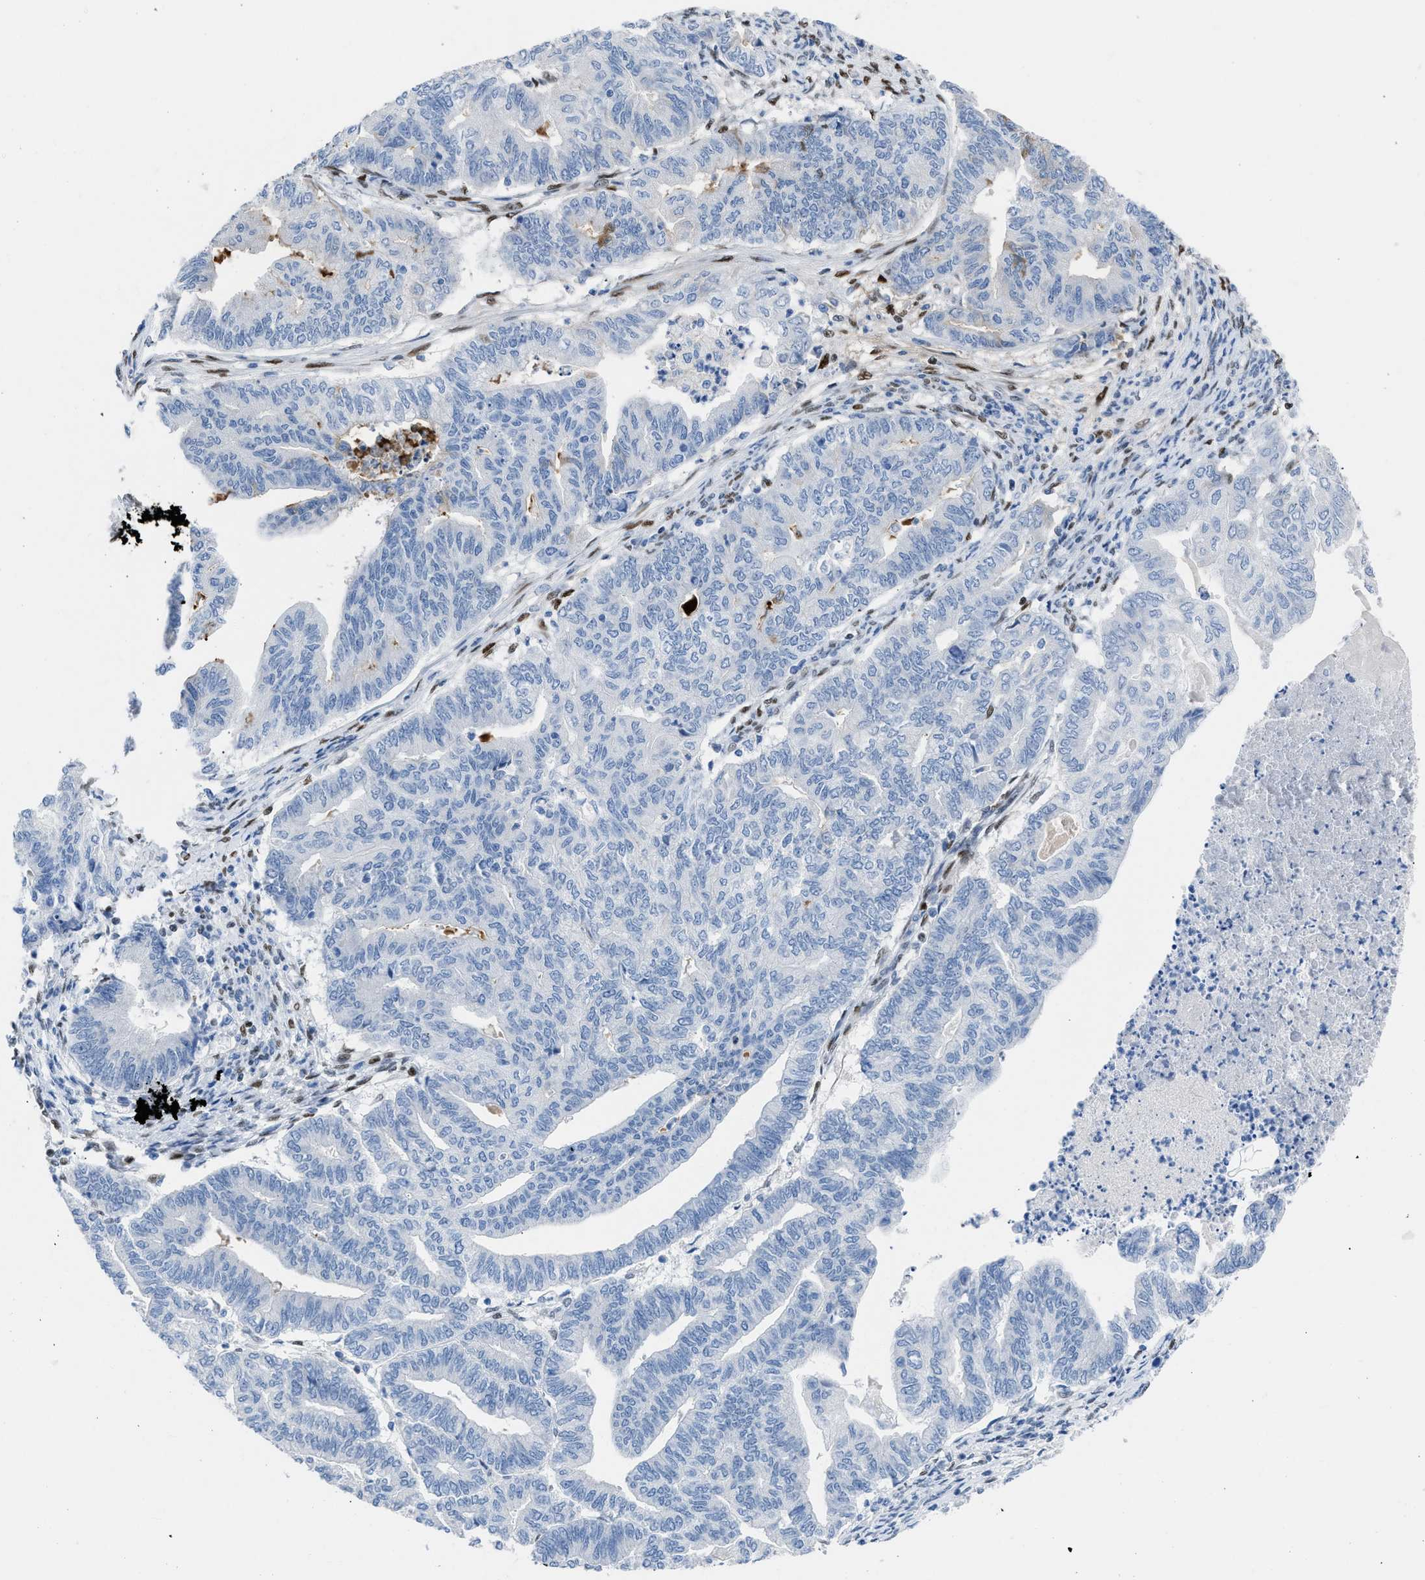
{"staining": {"intensity": "negative", "quantity": "none", "location": "none"}, "tissue": "endometrial cancer", "cell_type": "Tumor cells", "image_type": "cancer", "snomed": [{"axis": "morphology", "description": "Adenocarcinoma, NOS"}, {"axis": "topography", "description": "Endometrium"}], "caption": "This is an immunohistochemistry (IHC) micrograph of adenocarcinoma (endometrial). There is no staining in tumor cells.", "gene": "LEF1", "patient": {"sex": "female", "age": 79}}